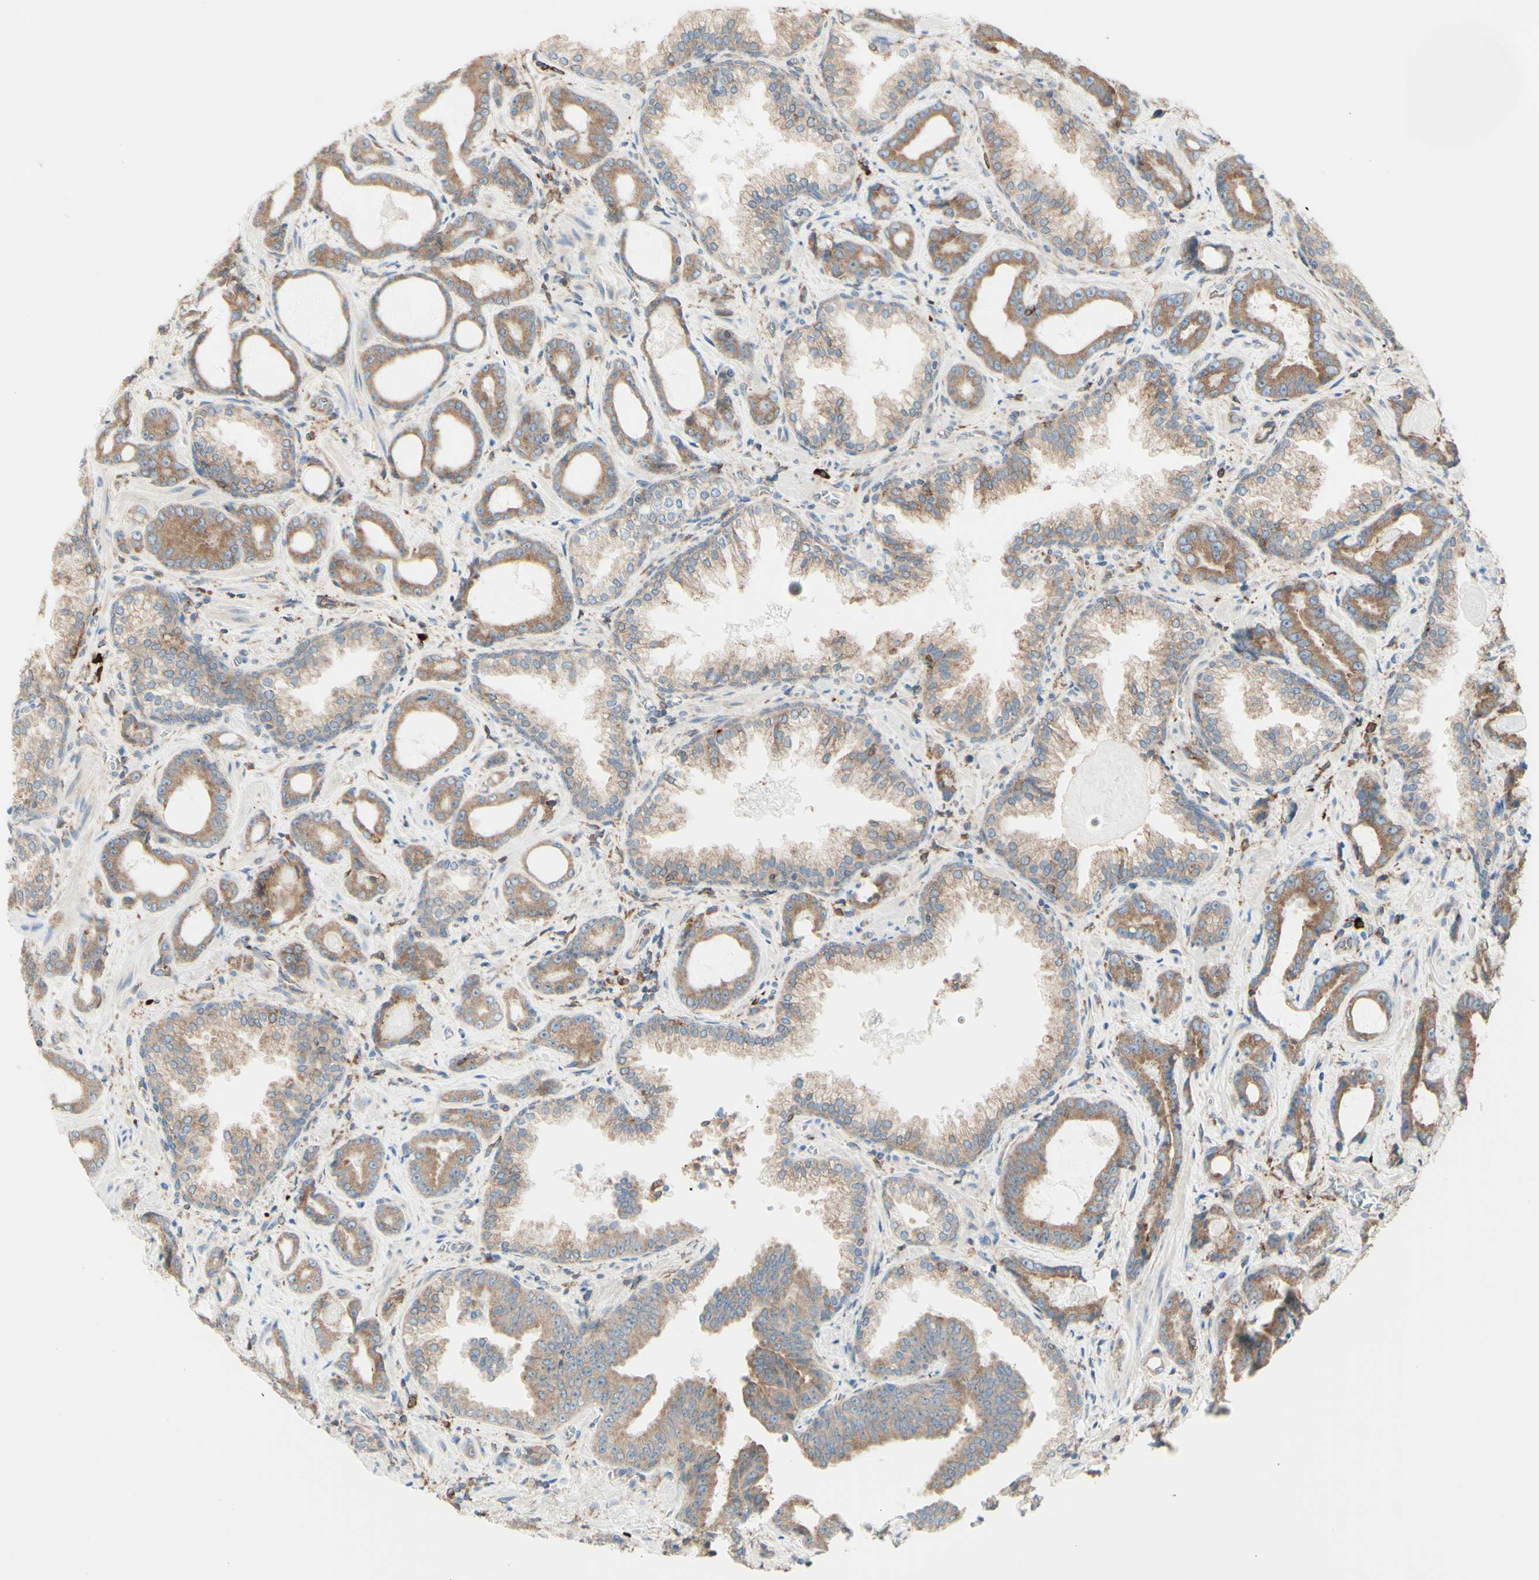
{"staining": {"intensity": "moderate", "quantity": ">75%", "location": "cytoplasmic/membranous"}, "tissue": "prostate cancer", "cell_type": "Tumor cells", "image_type": "cancer", "snomed": [{"axis": "morphology", "description": "Adenocarcinoma, Low grade"}, {"axis": "topography", "description": "Prostate"}], "caption": "About >75% of tumor cells in human prostate cancer (low-grade adenocarcinoma) display moderate cytoplasmic/membranous protein positivity as visualized by brown immunohistochemical staining.", "gene": "DNAJB11", "patient": {"sex": "male", "age": 60}}